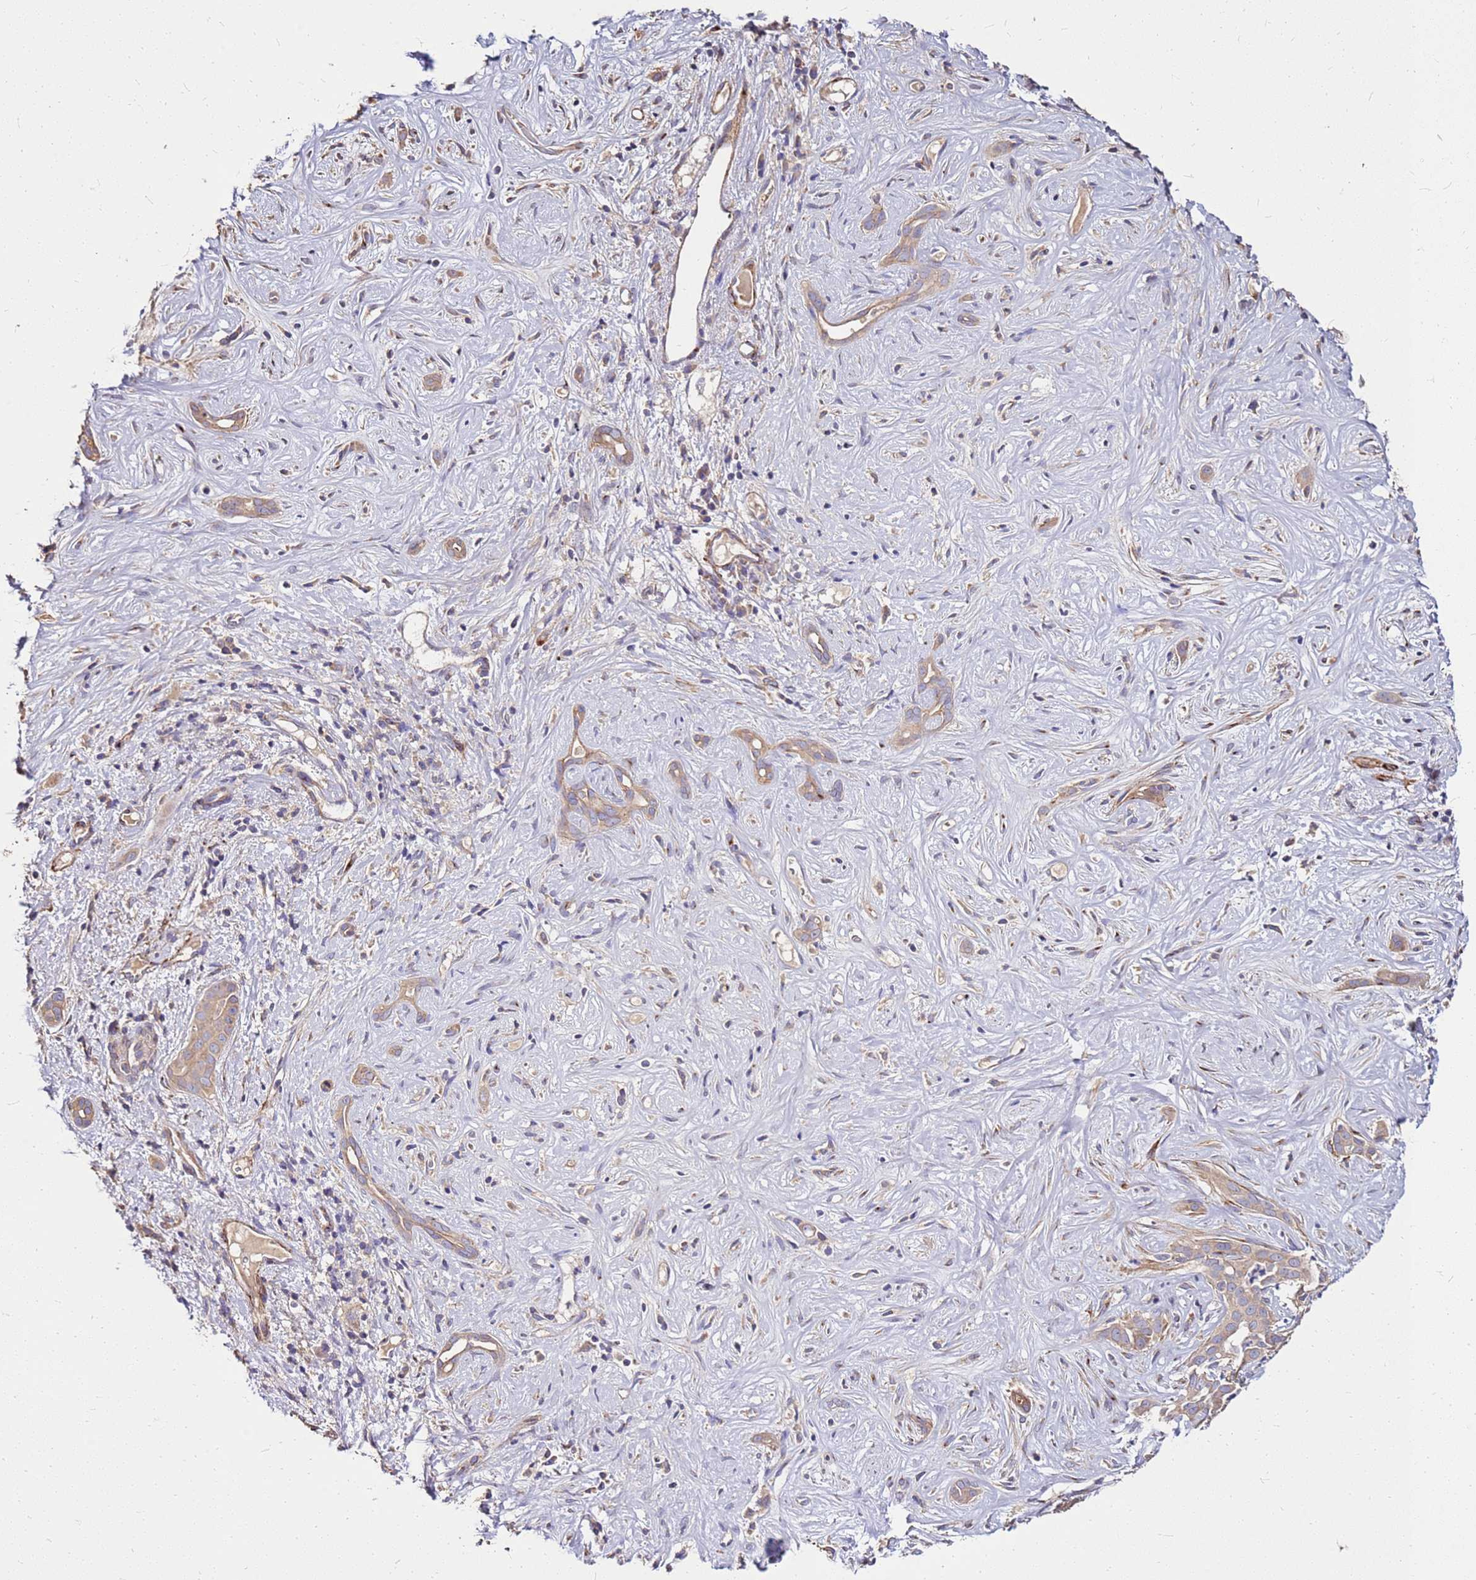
{"staining": {"intensity": "weak", "quantity": "25%-75%", "location": "cytoplasmic/membranous"}, "tissue": "liver cancer", "cell_type": "Tumor cells", "image_type": "cancer", "snomed": [{"axis": "morphology", "description": "Cholangiocarcinoma"}, {"axis": "topography", "description": "Liver"}], "caption": "Liver cancer stained with a protein marker reveals weak staining in tumor cells.", "gene": "EXD3", "patient": {"sex": "male", "age": 67}}